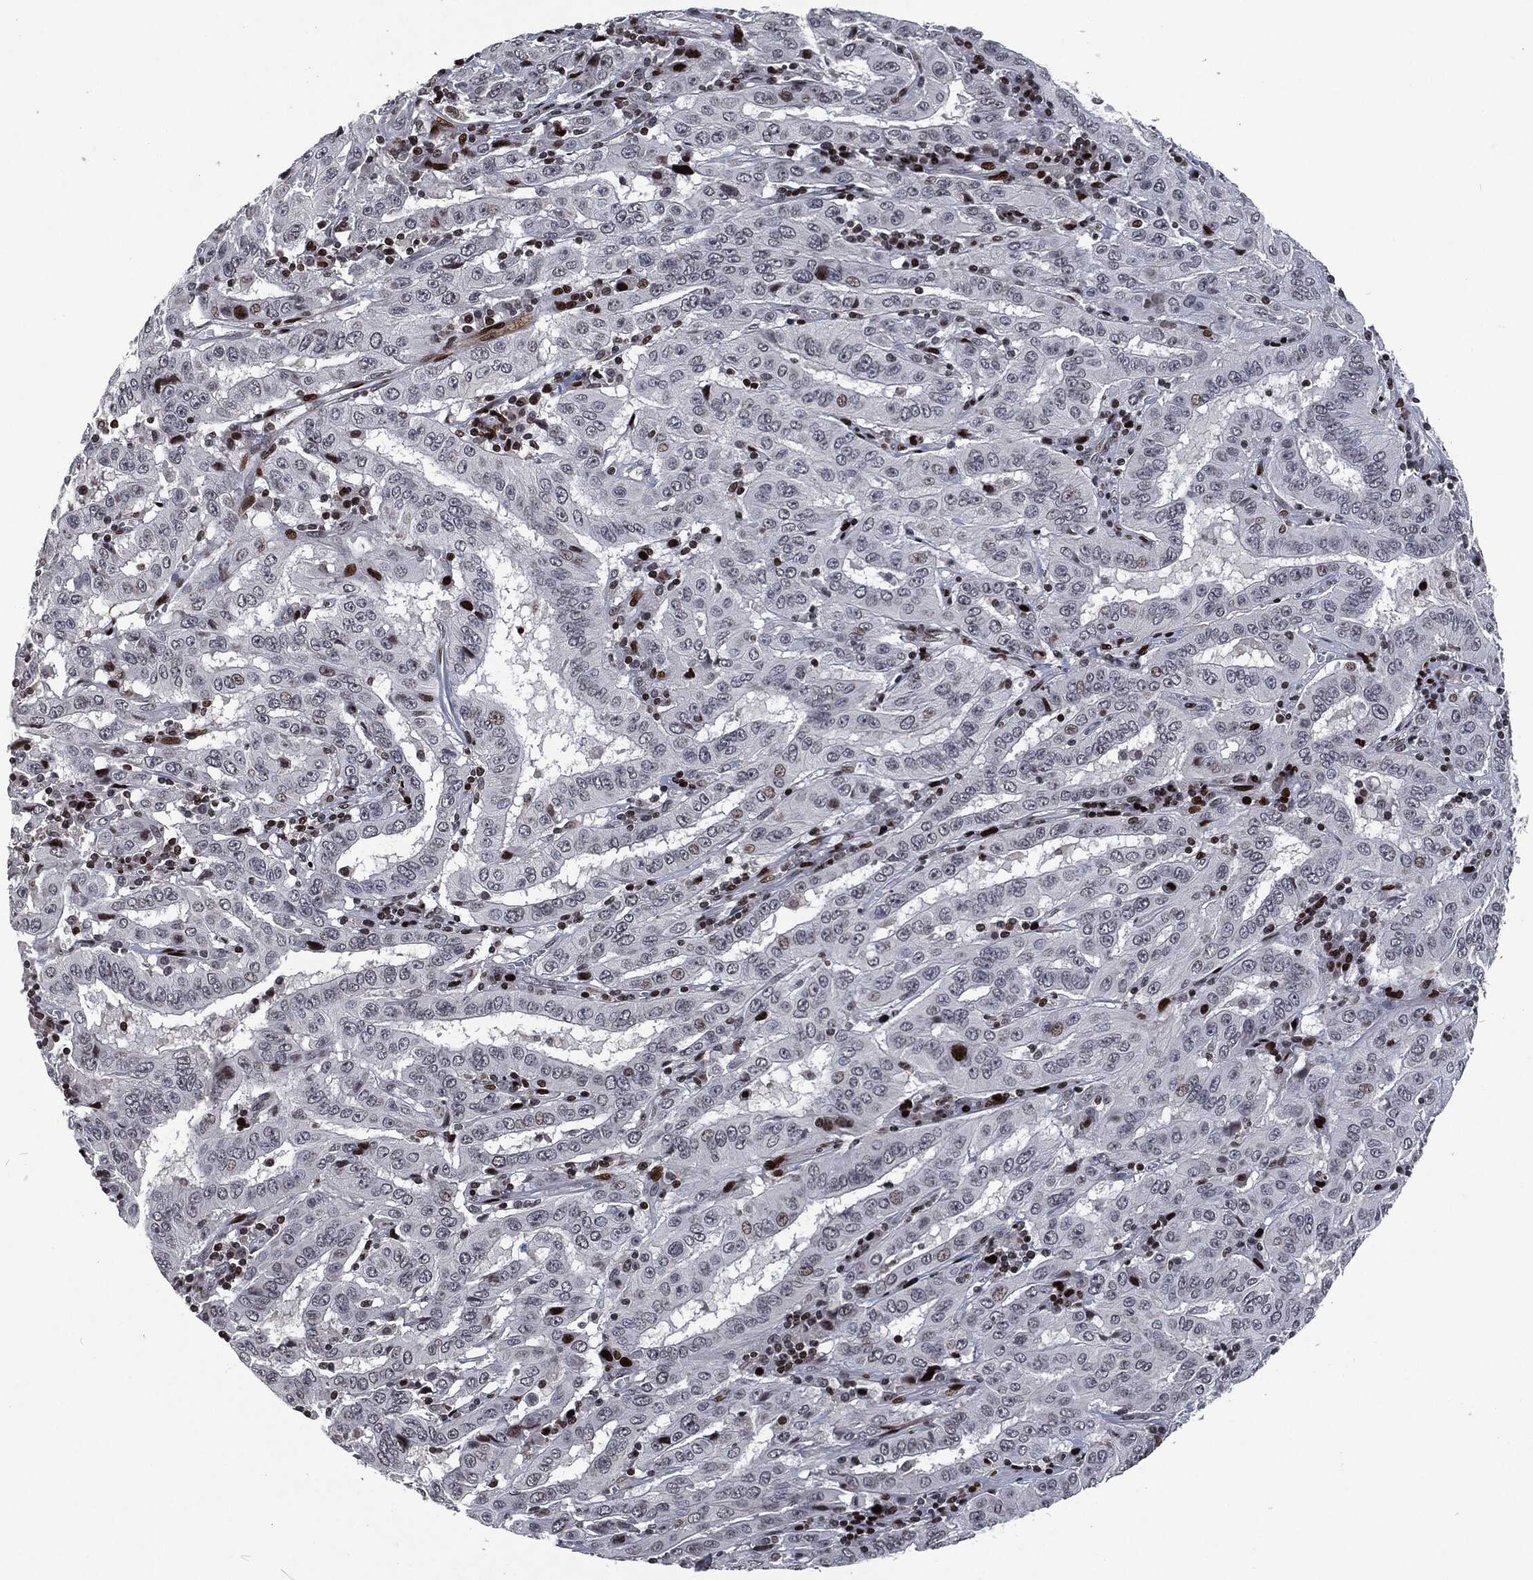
{"staining": {"intensity": "negative", "quantity": "none", "location": "none"}, "tissue": "pancreatic cancer", "cell_type": "Tumor cells", "image_type": "cancer", "snomed": [{"axis": "morphology", "description": "Adenocarcinoma, NOS"}, {"axis": "topography", "description": "Pancreas"}], "caption": "Immunohistochemistry of human adenocarcinoma (pancreatic) exhibits no staining in tumor cells.", "gene": "EGFR", "patient": {"sex": "male", "age": 63}}